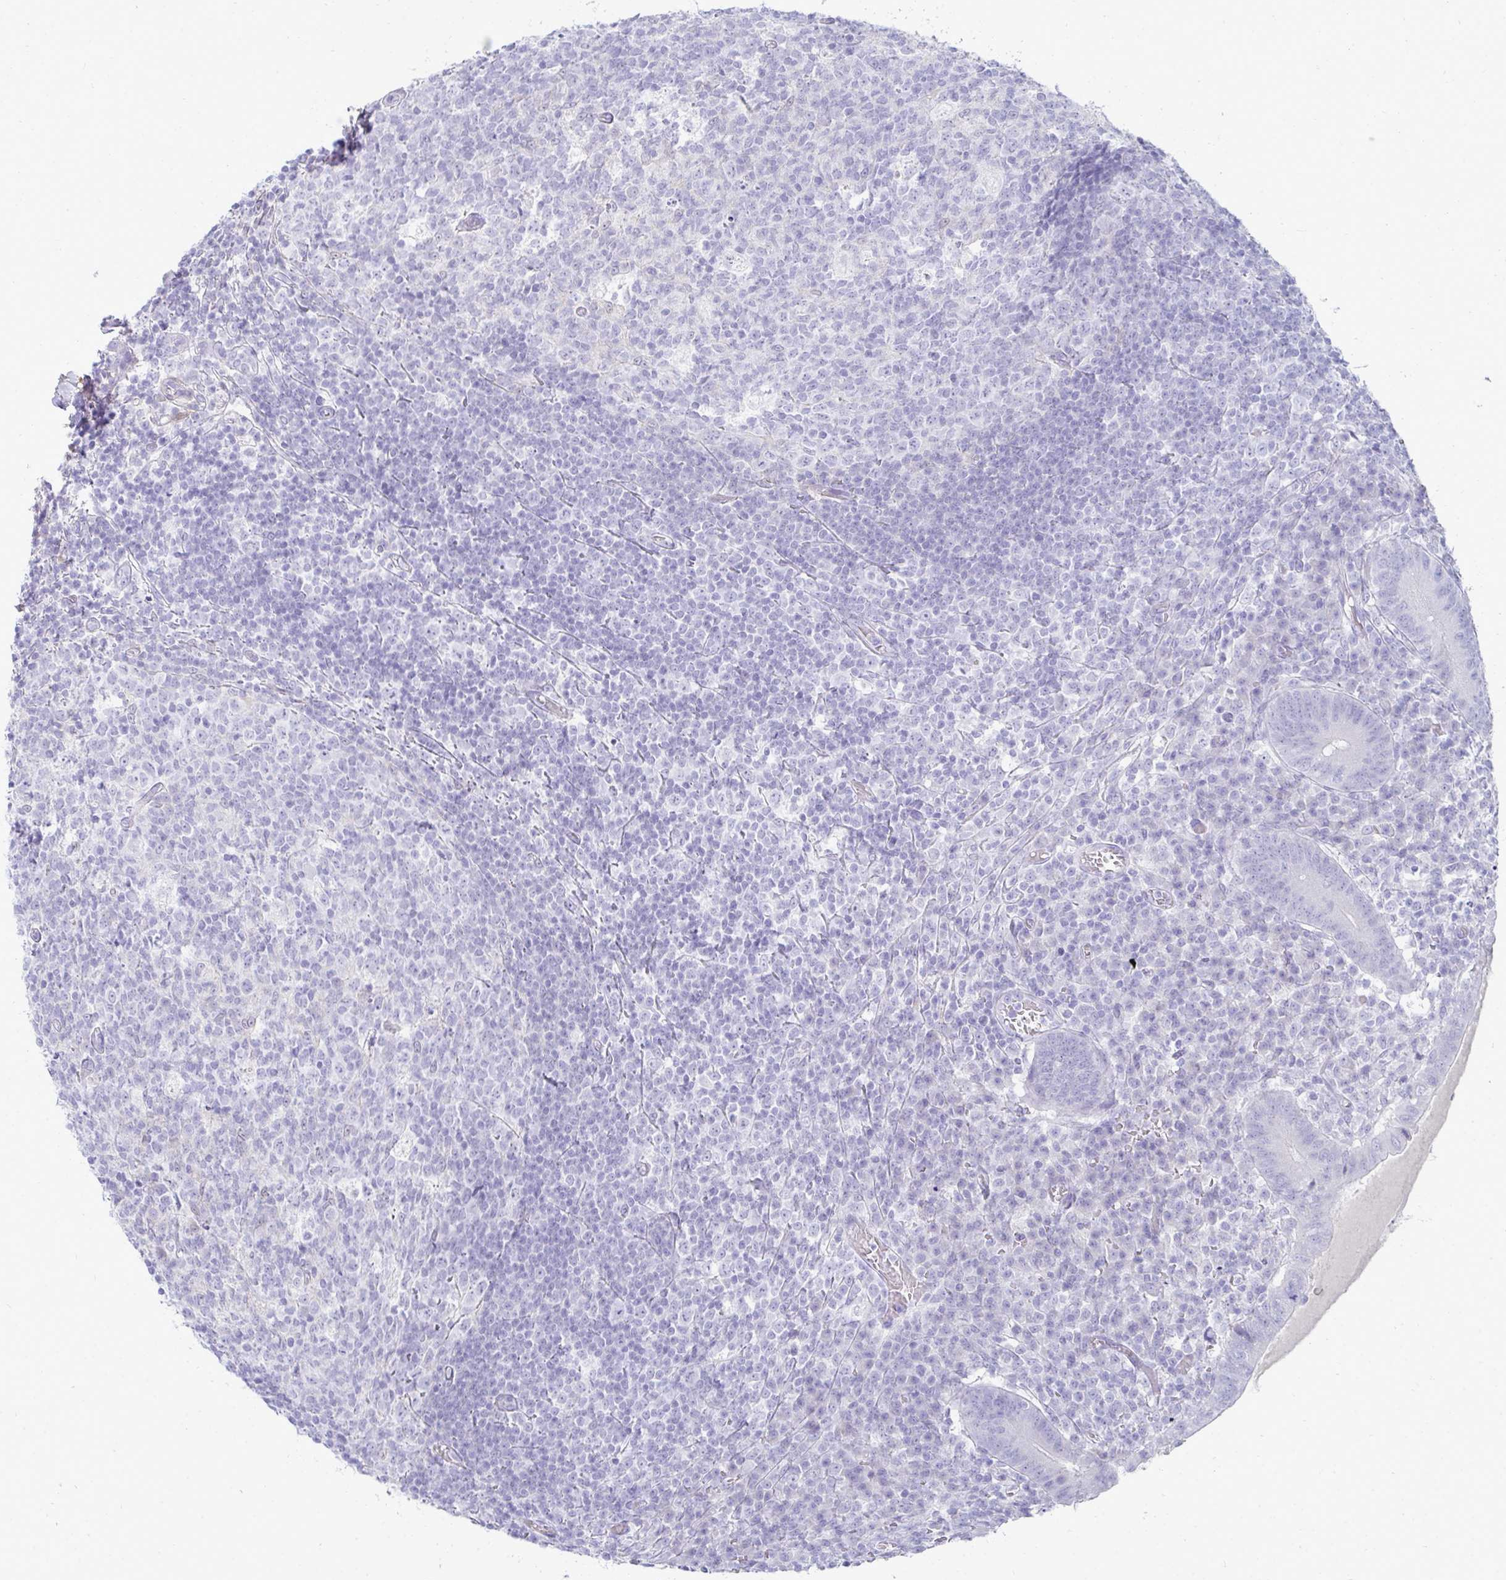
{"staining": {"intensity": "negative", "quantity": "none", "location": "none"}, "tissue": "appendix", "cell_type": "Glandular cells", "image_type": "normal", "snomed": [{"axis": "morphology", "description": "Normal tissue, NOS"}, {"axis": "topography", "description": "Appendix"}], "caption": "Photomicrograph shows no significant protein staining in glandular cells of normal appendix. The staining is performed using DAB brown chromogen with nuclei counter-stained in using hematoxylin.", "gene": "HSPB6", "patient": {"sex": "male", "age": 18}}